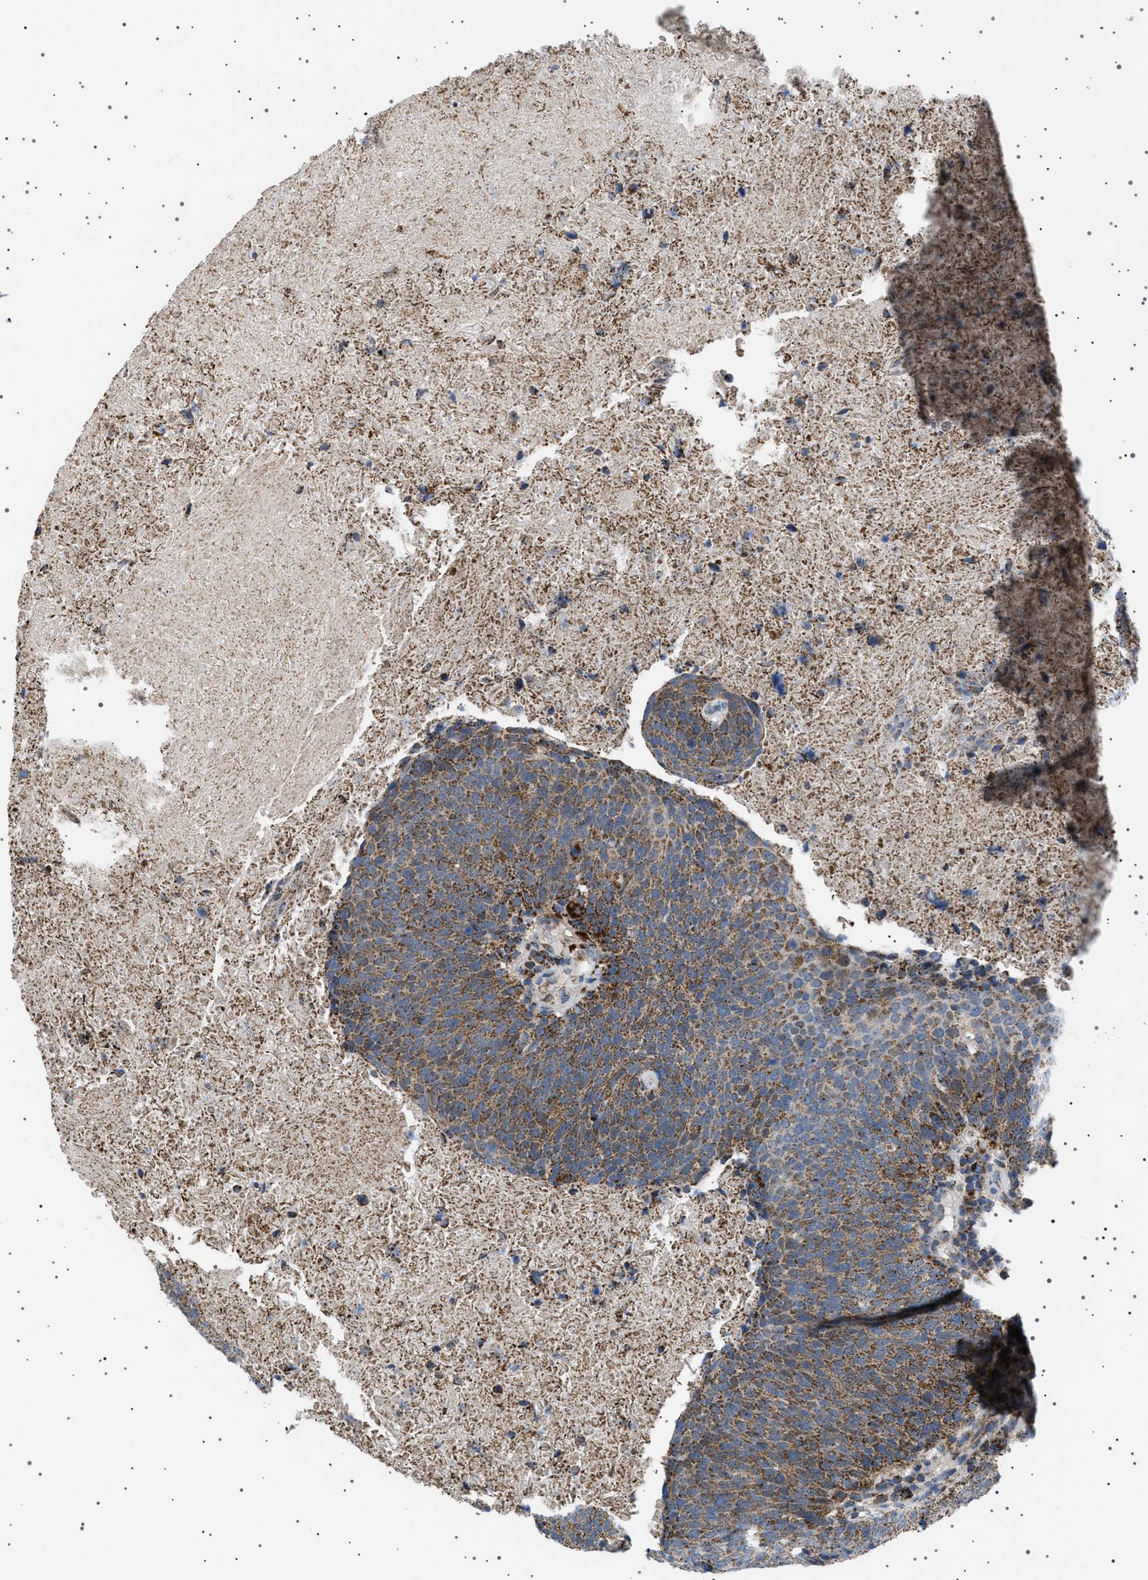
{"staining": {"intensity": "moderate", "quantity": ">75%", "location": "cytoplasmic/membranous"}, "tissue": "head and neck cancer", "cell_type": "Tumor cells", "image_type": "cancer", "snomed": [{"axis": "morphology", "description": "Squamous cell carcinoma, NOS"}, {"axis": "morphology", "description": "Squamous cell carcinoma, metastatic, NOS"}, {"axis": "topography", "description": "Lymph node"}, {"axis": "topography", "description": "Head-Neck"}], "caption": "Immunohistochemical staining of metastatic squamous cell carcinoma (head and neck) displays medium levels of moderate cytoplasmic/membranous protein positivity in approximately >75% of tumor cells. Using DAB (brown) and hematoxylin (blue) stains, captured at high magnification using brightfield microscopy.", "gene": "UBXN8", "patient": {"sex": "male", "age": 62}}